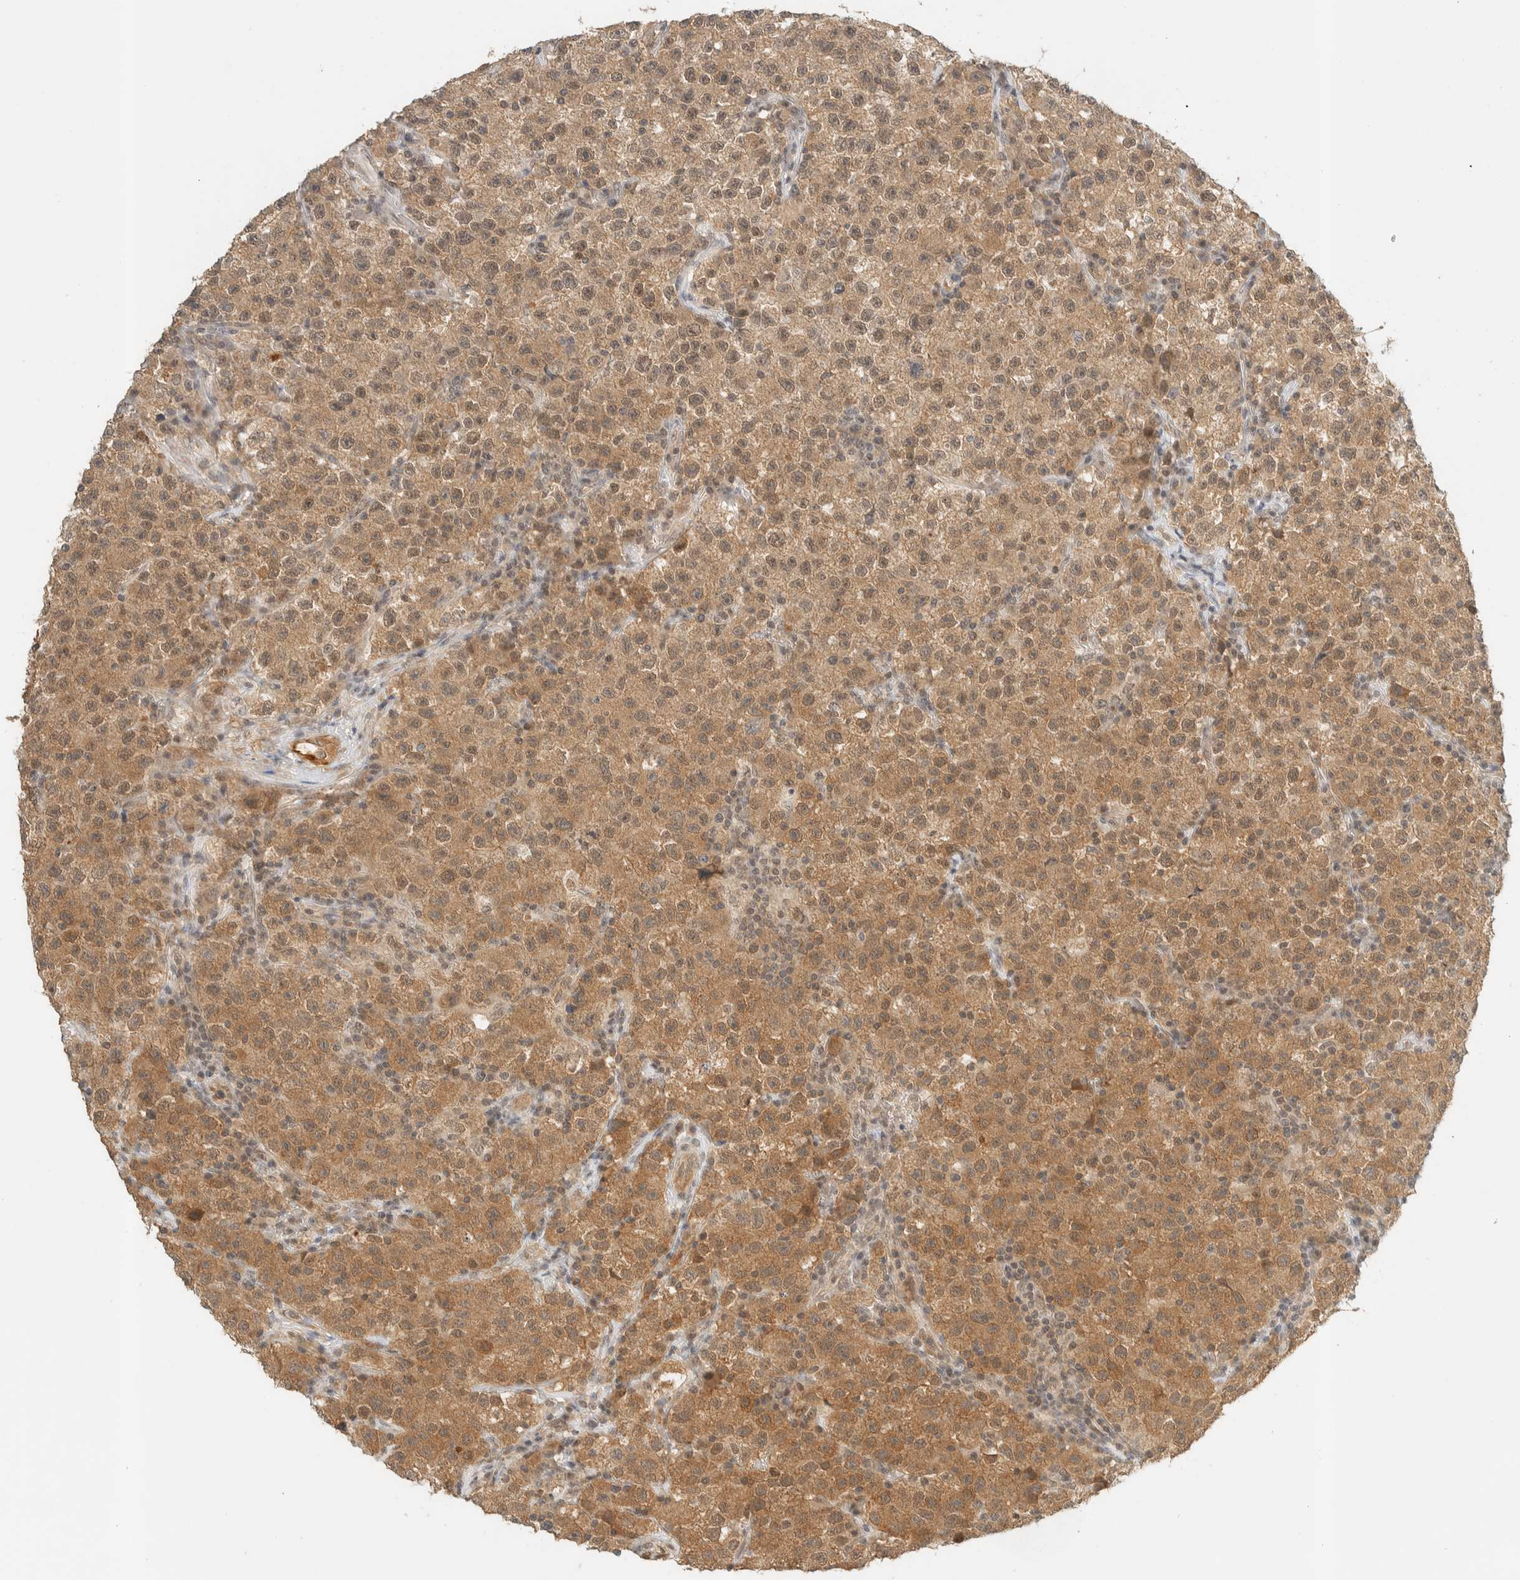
{"staining": {"intensity": "moderate", "quantity": ">75%", "location": "cytoplasmic/membranous"}, "tissue": "testis cancer", "cell_type": "Tumor cells", "image_type": "cancer", "snomed": [{"axis": "morphology", "description": "Seminoma, NOS"}, {"axis": "topography", "description": "Testis"}], "caption": "Testis seminoma tissue exhibits moderate cytoplasmic/membranous staining in about >75% of tumor cells, visualized by immunohistochemistry.", "gene": "KIFAP3", "patient": {"sex": "male", "age": 22}}